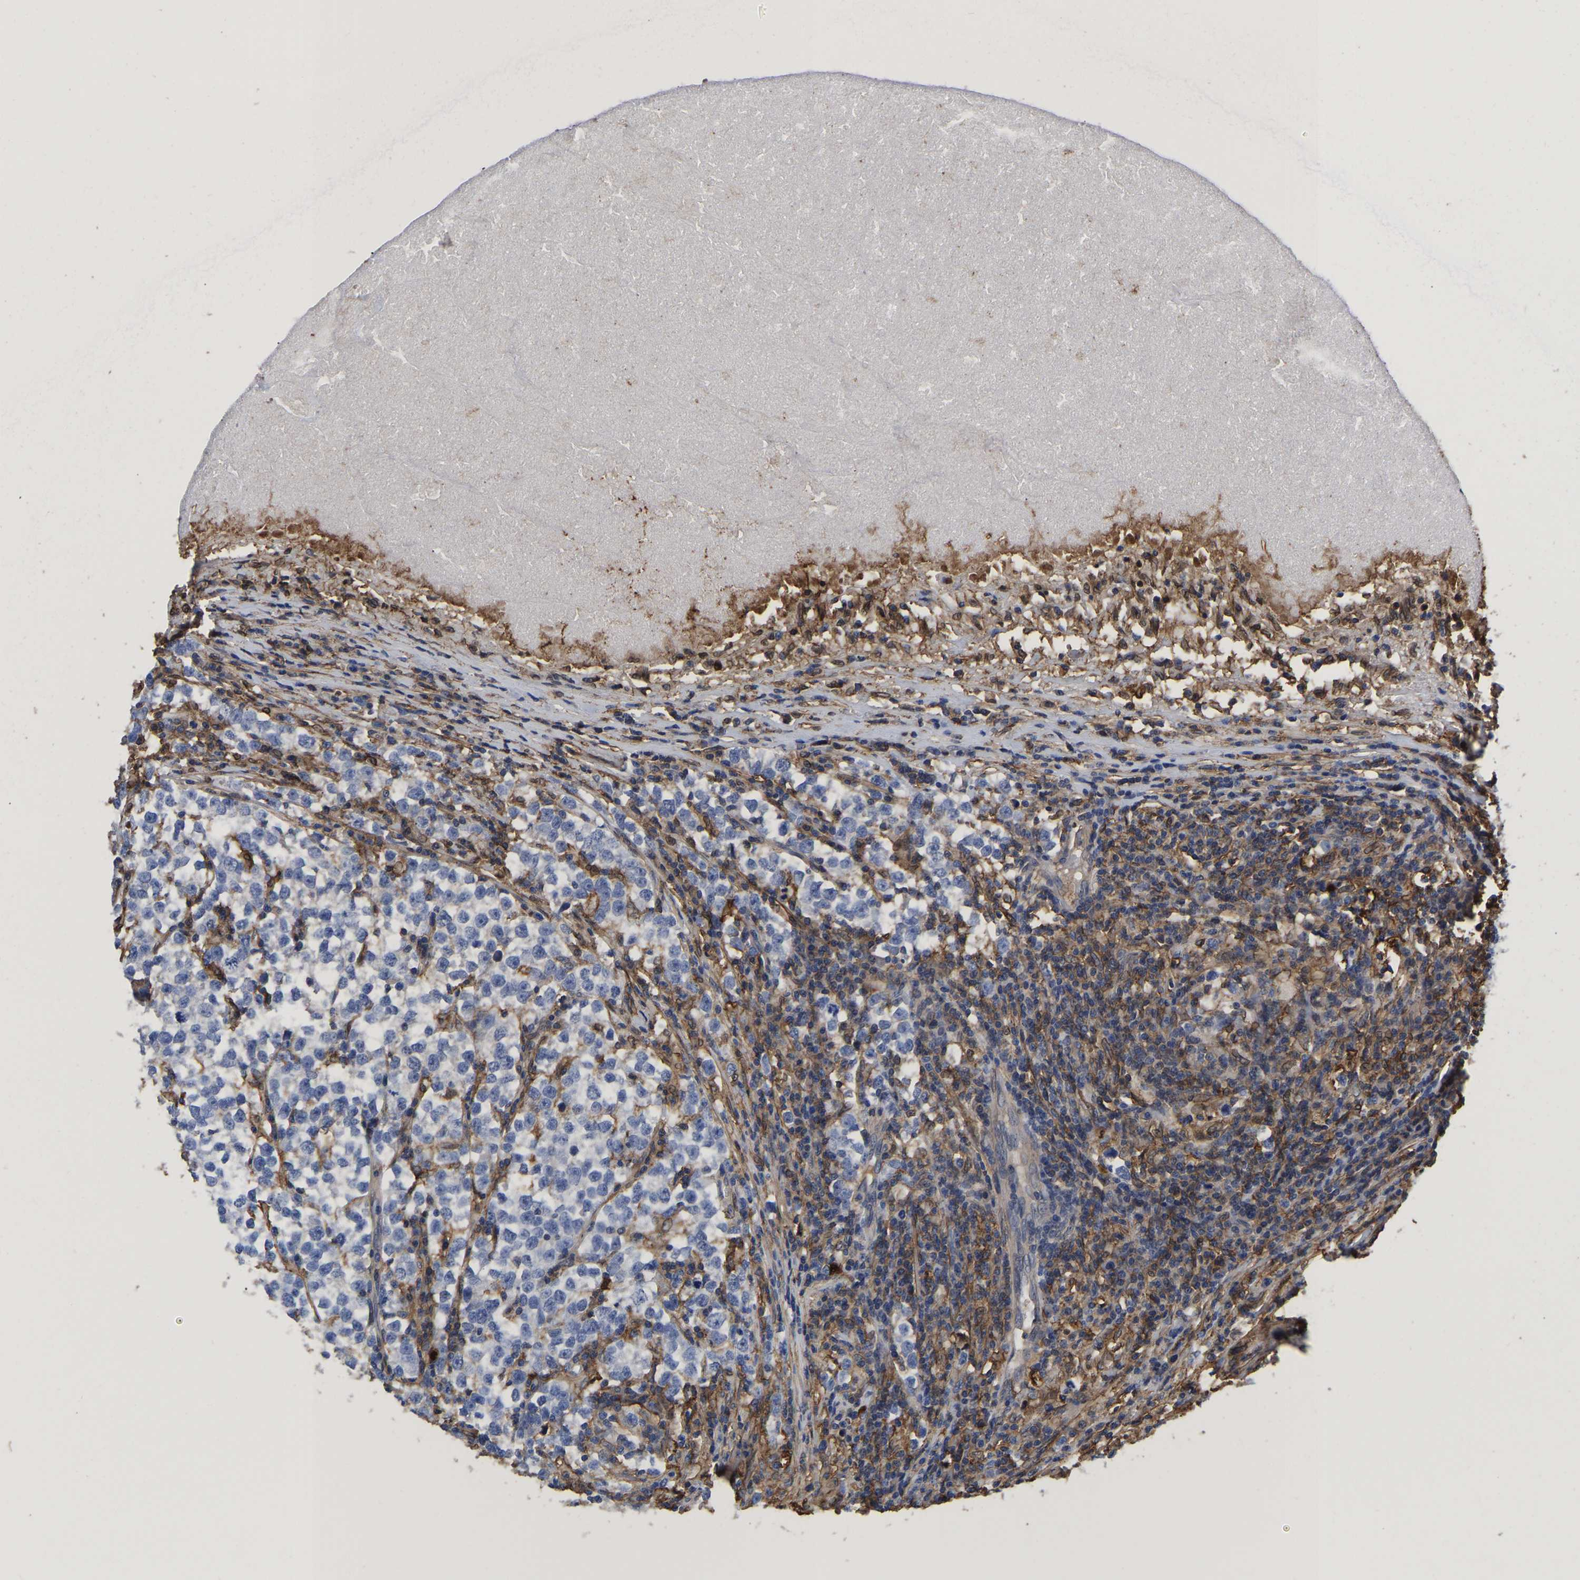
{"staining": {"intensity": "negative", "quantity": "none", "location": "none"}, "tissue": "testis cancer", "cell_type": "Tumor cells", "image_type": "cancer", "snomed": [{"axis": "morphology", "description": "Normal tissue, NOS"}, {"axis": "morphology", "description": "Seminoma, NOS"}, {"axis": "topography", "description": "Testis"}], "caption": "Tumor cells show no significant staining in testis seminoma.", "gene": "LIF", "patient": {"sex": "male", "age": 43}}